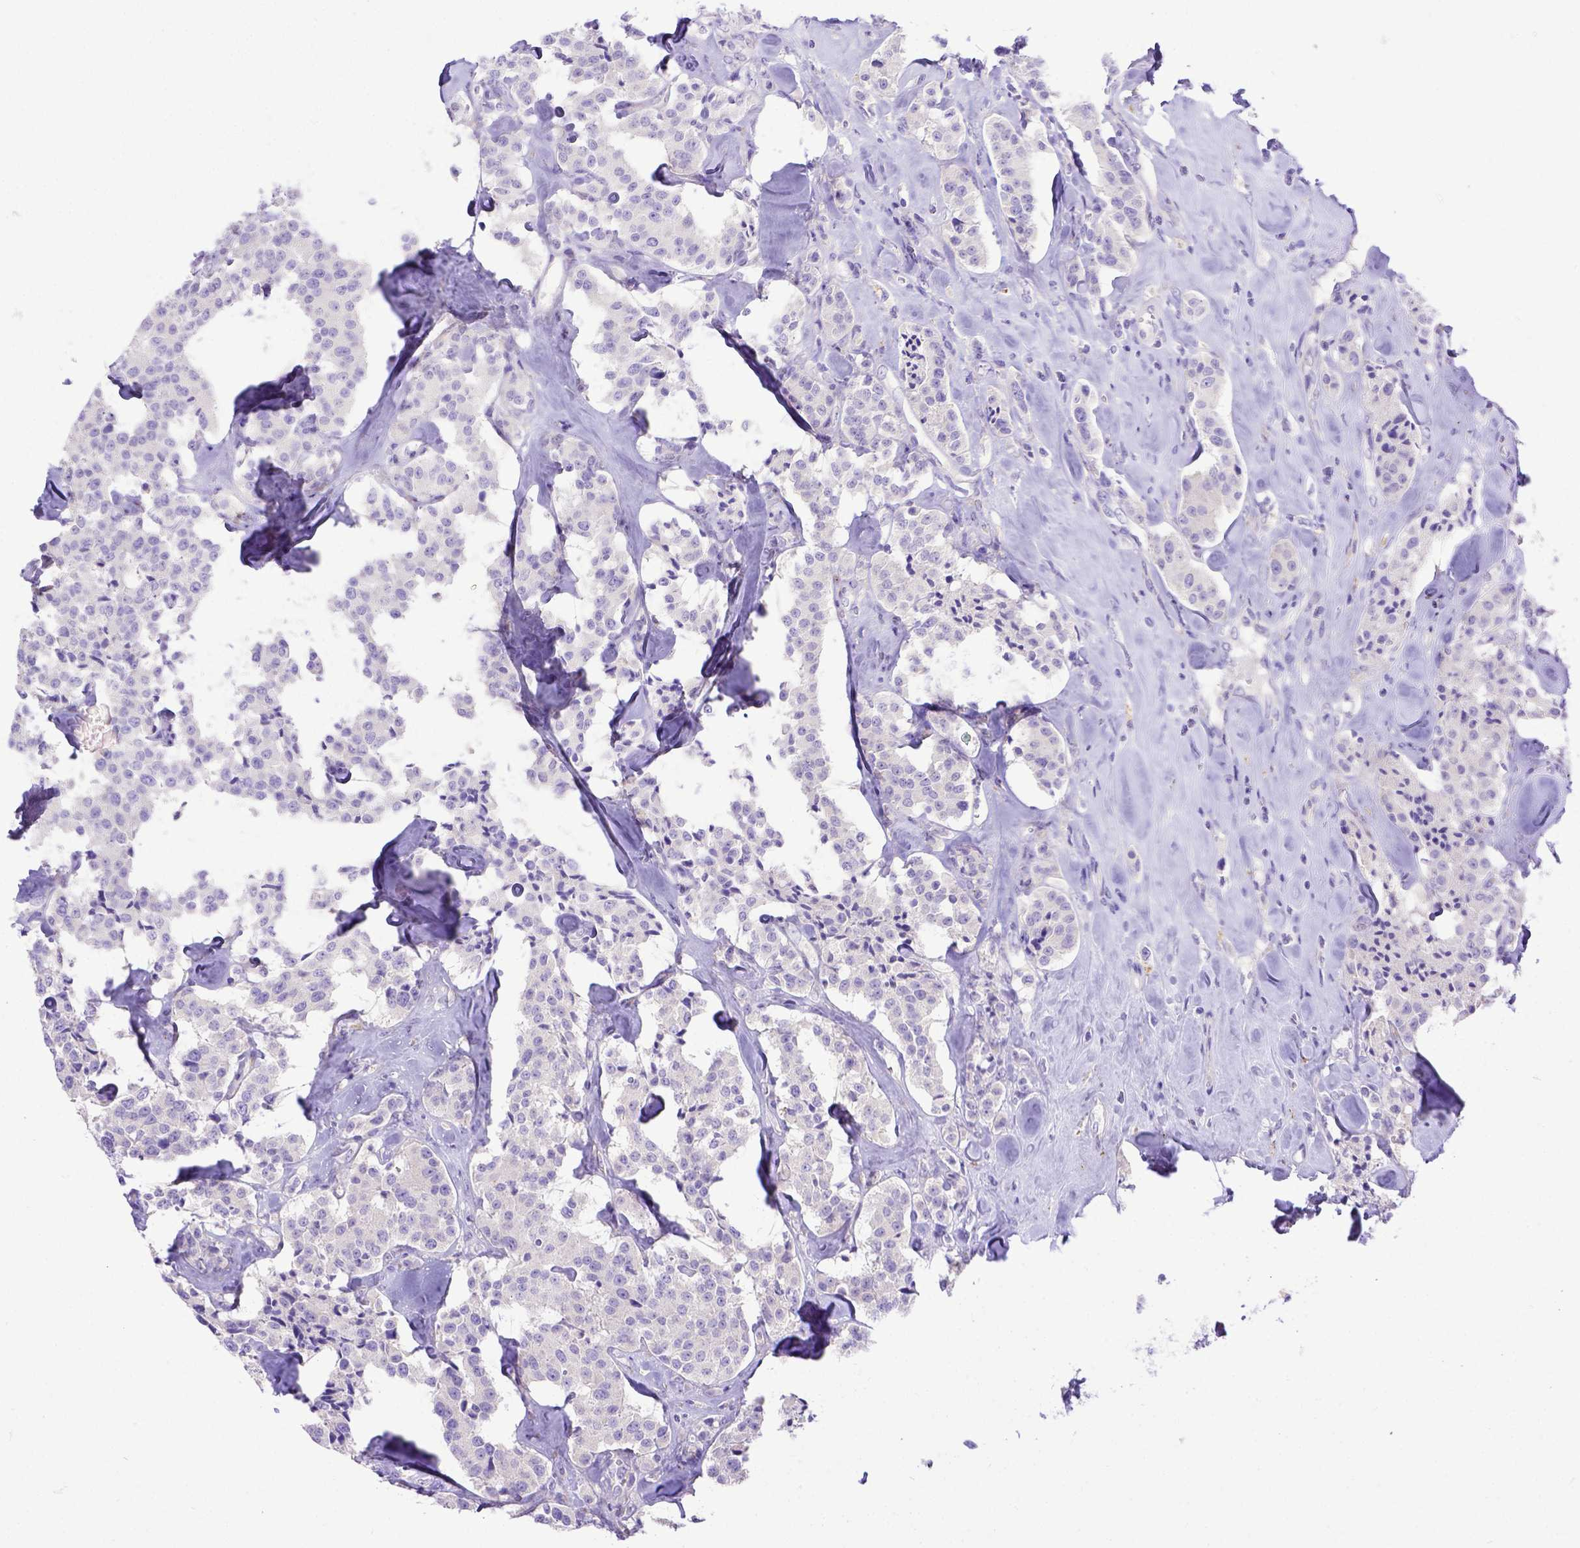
{"staining": {"intensity": "negative", "quantity": "none", "location": "none"}, "tissue": "carcinoid", "cell_type": "Tumor cells", "image_type": "cancer", "snomed": [{"axis": "morphology", "description": "Carcinoid, malignant, NOS"}, {"axis": "topography", "description": "Pancreas"}], "caption": "DAB (3,3'-diaminobenzidine) immunohistochemical staining of human malignant carcinoid exhibits no significant expression in tumor cells.", "gene": "CFAP300", "patient": {"sex": "male", "age": 41}}